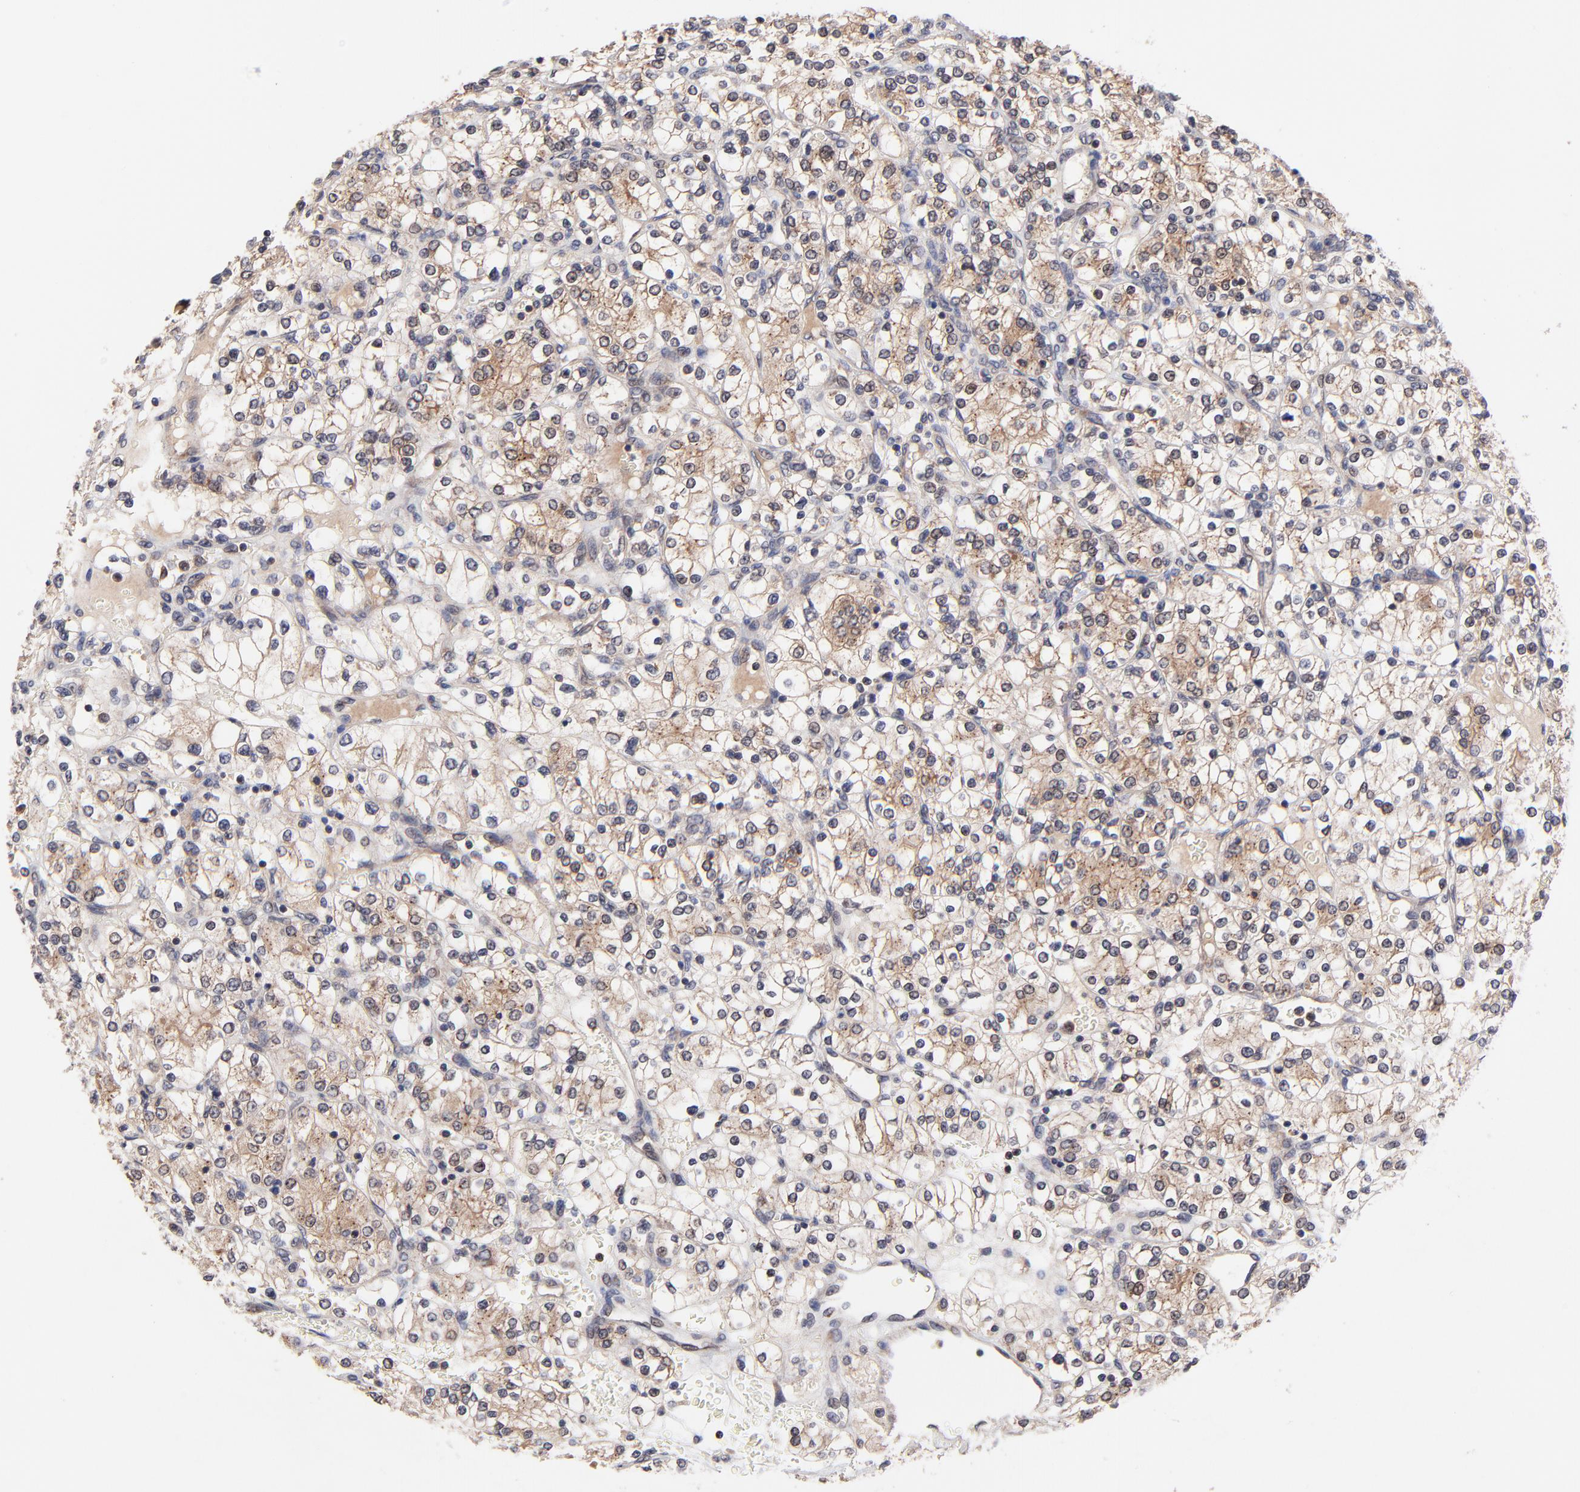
{"staining": {"intensity": "strong", "quantity": ">75%", "location": "cytoplasmic/membranous"}, "tissue": "renal cancer", "cell_type": "Tumor cells", "image_type": "cancer", "snomed": [{"axis": "morphology", "description": "Adenocarcinoma, NOS"}, {"axis": "topography", "description": "Kidney"}], "caption": "Immunohistochemical staining of human adenocarcinoma (renal) displays high levels of strong cytoplasmic/membranous expression in about >75% of tumor cells.", "gene": "BAIAP2L2", "patient": {"sex": "female", "age": 62}}